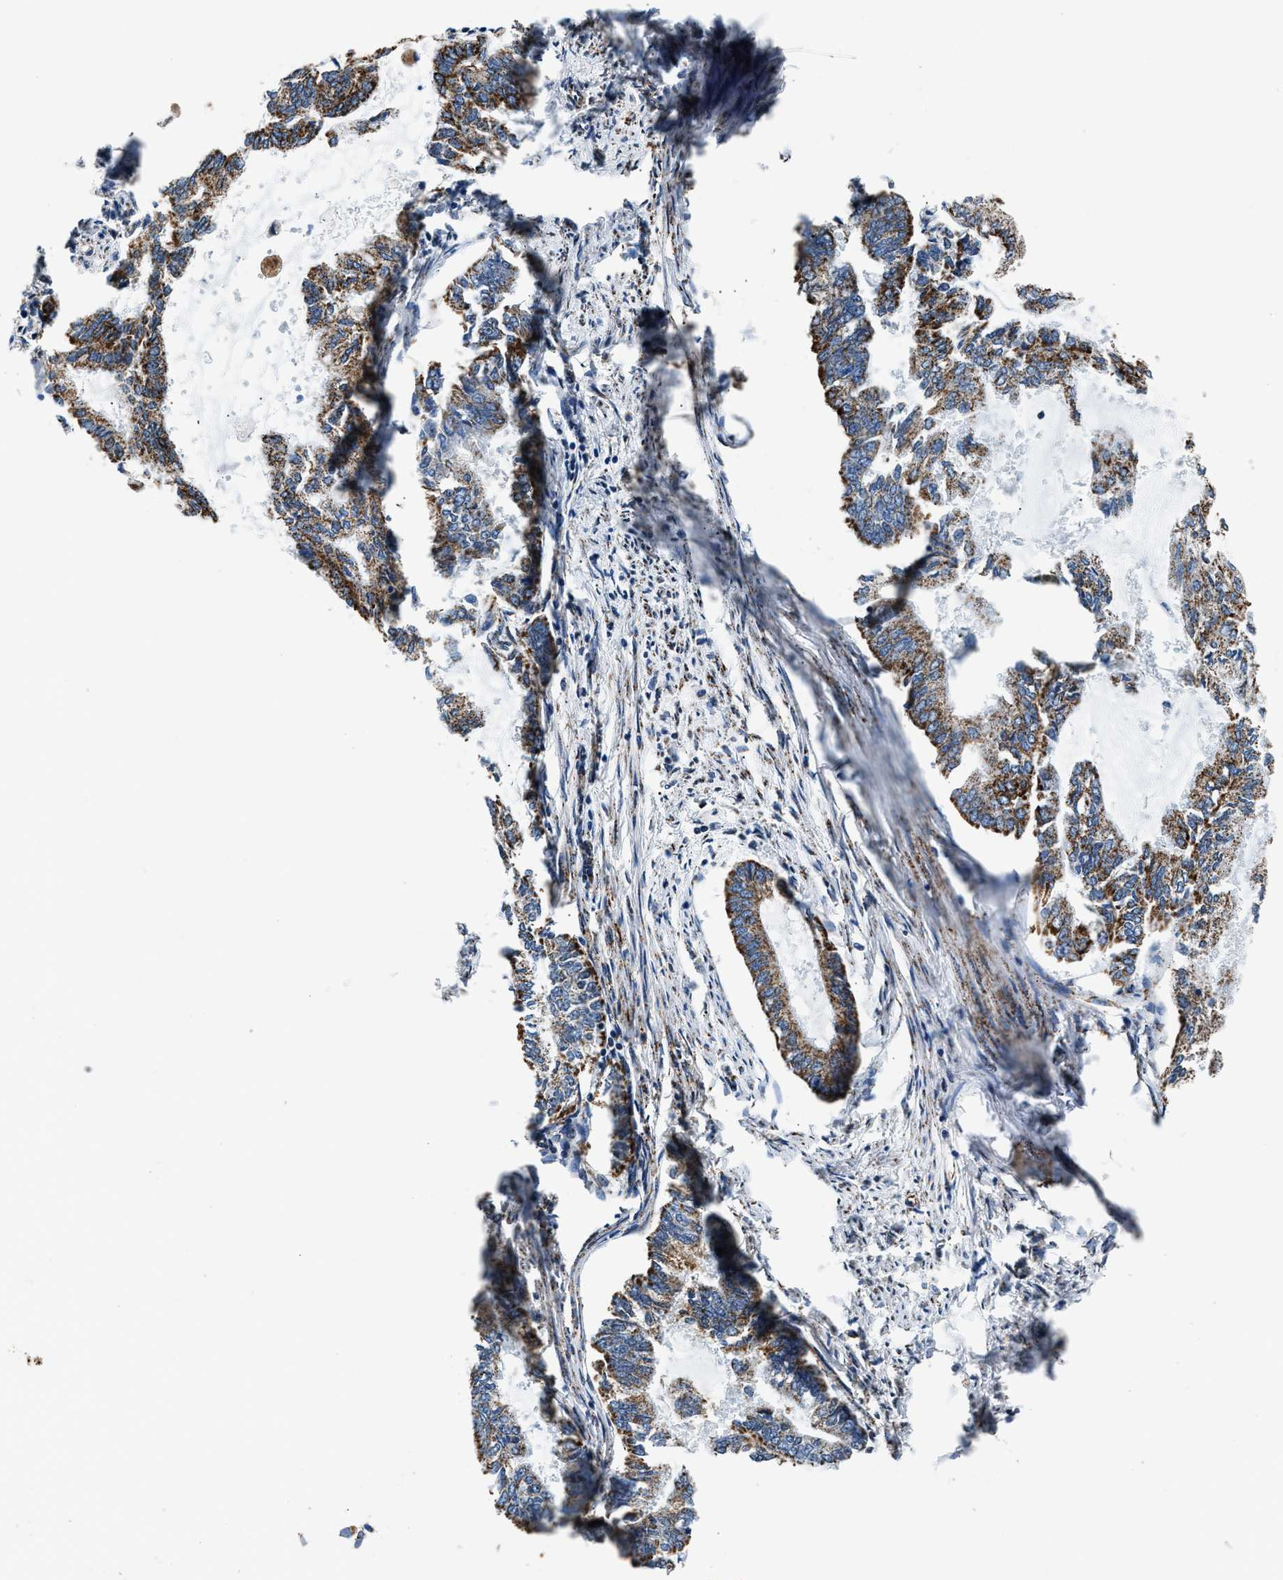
{"staining": {"intensity": "moderate", "quantity": ">75%", "location": "cytoplasmic/membranous"}, "tissue": "endometrial cancer", "cell_type": "Tumor cells", "image_type": "cancer", "snomed": [{"axis": "morphology", "description": "Adenocarcinoma, NOS"}, {"axis": "topography", "description": "Endometrium"}], "caption": "Immunohistochemical staining of endometrial cancer (adenocarcinoma) reveals moderate cytoplasmic/membranous protein staining in approximately >75% of tumor cells.", "gene": "HIBADH", "patient": {"sex": "female", "age": 86}}